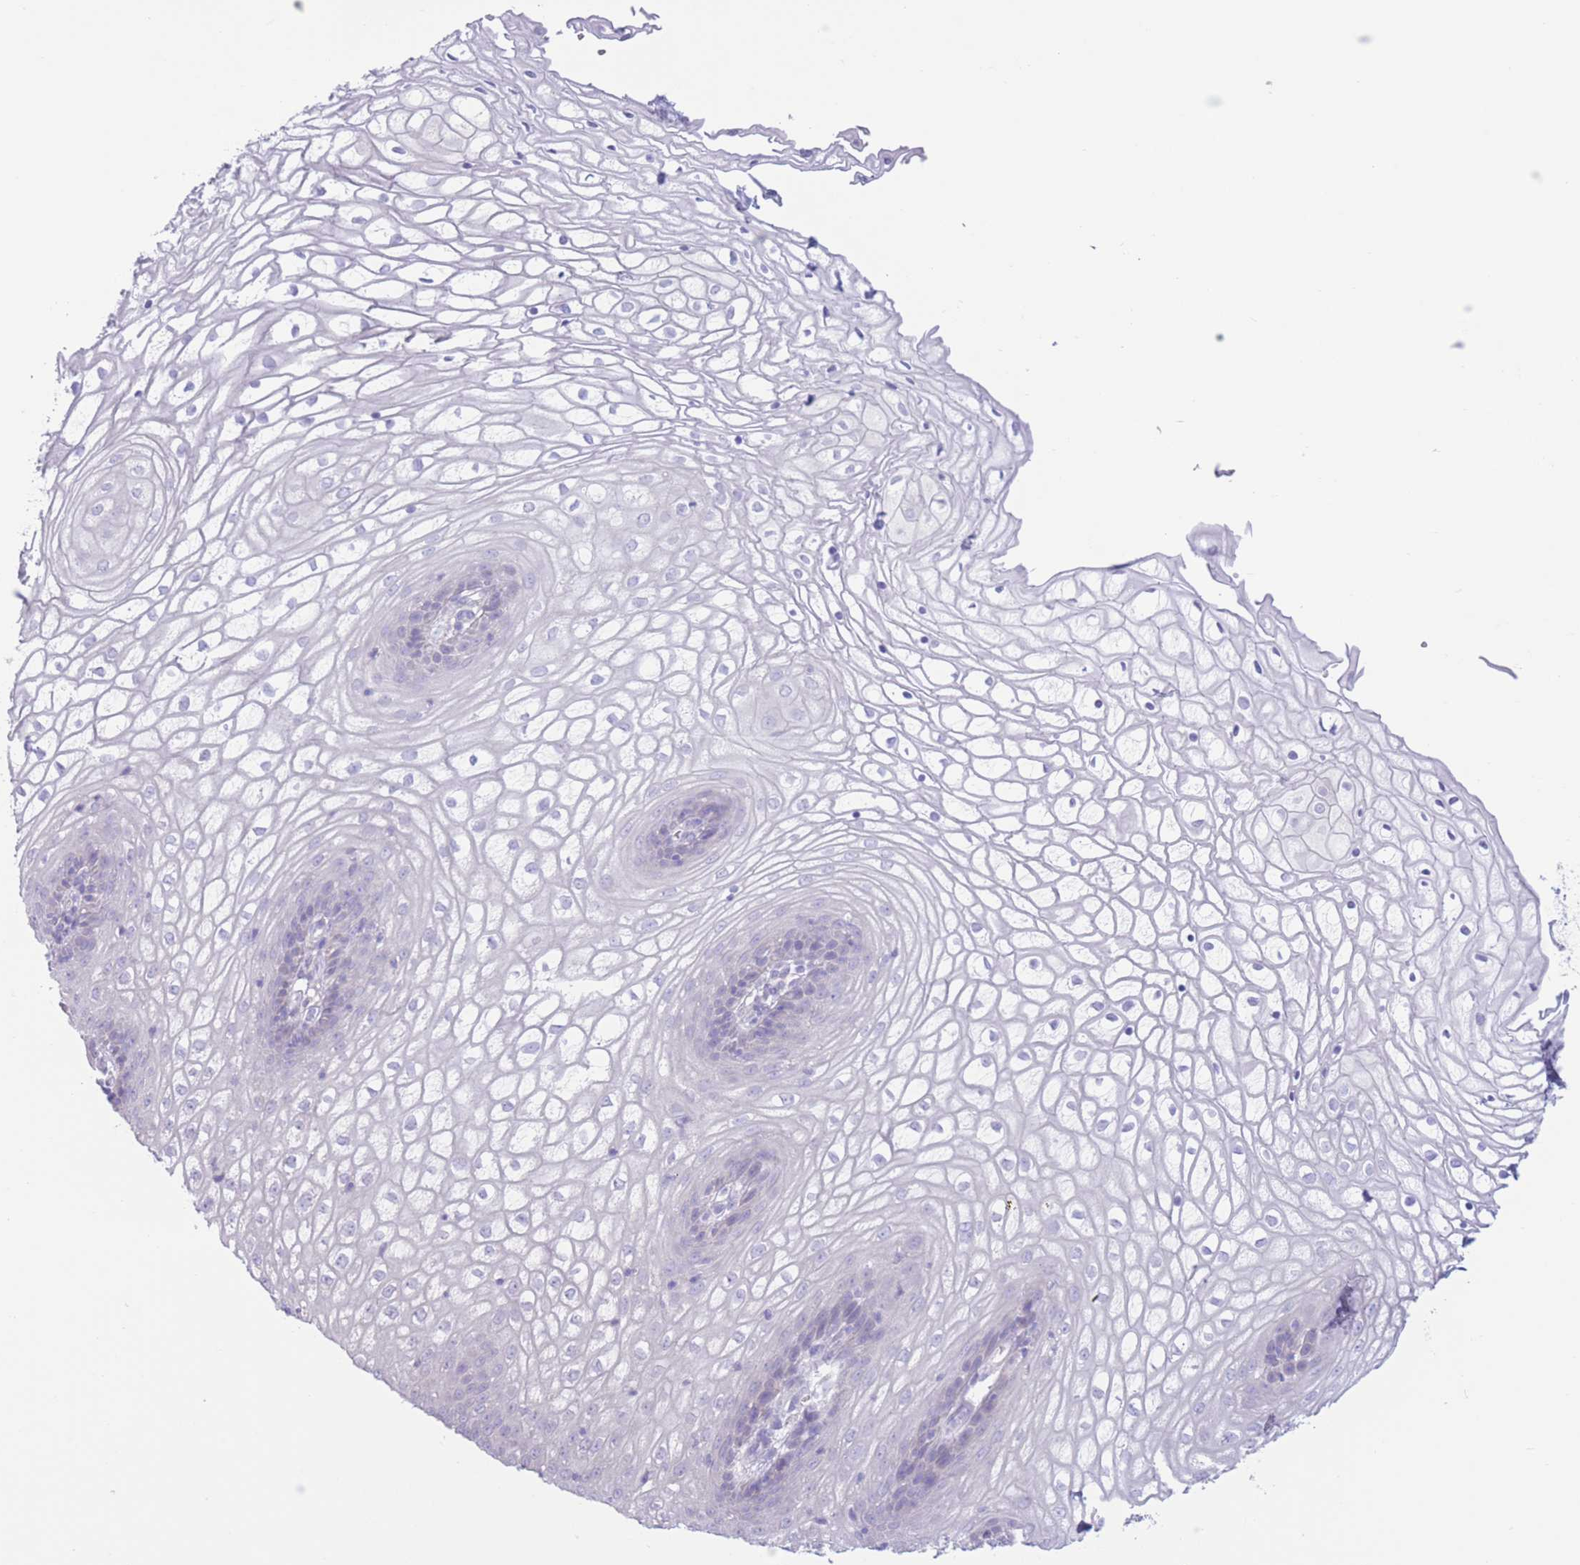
{"staining": {"intensity": "negative", "quantity": "none", "location": "none"}, "tissue": "vagina", "cell_type": "Squamous epithelial cells", "image_type": "normal", "snomed": [{"axis": "morphology", "description": "Normal tissue, NOS"}, {"axis": "topography", "description": "Vagina"}], "caption": "DAB (3,3'-diaminobenzidine) immunohistochemical staining of unremarkable vagina shows no significant positivity in squamous epithelial cells. (Brightfield microscopy of DAB (3,3'-diaminobenzidine) immunohistochemistry (IHC) at high magnification).", "gene": "FAH", "patient": {"sex": "female", "age": 34}}